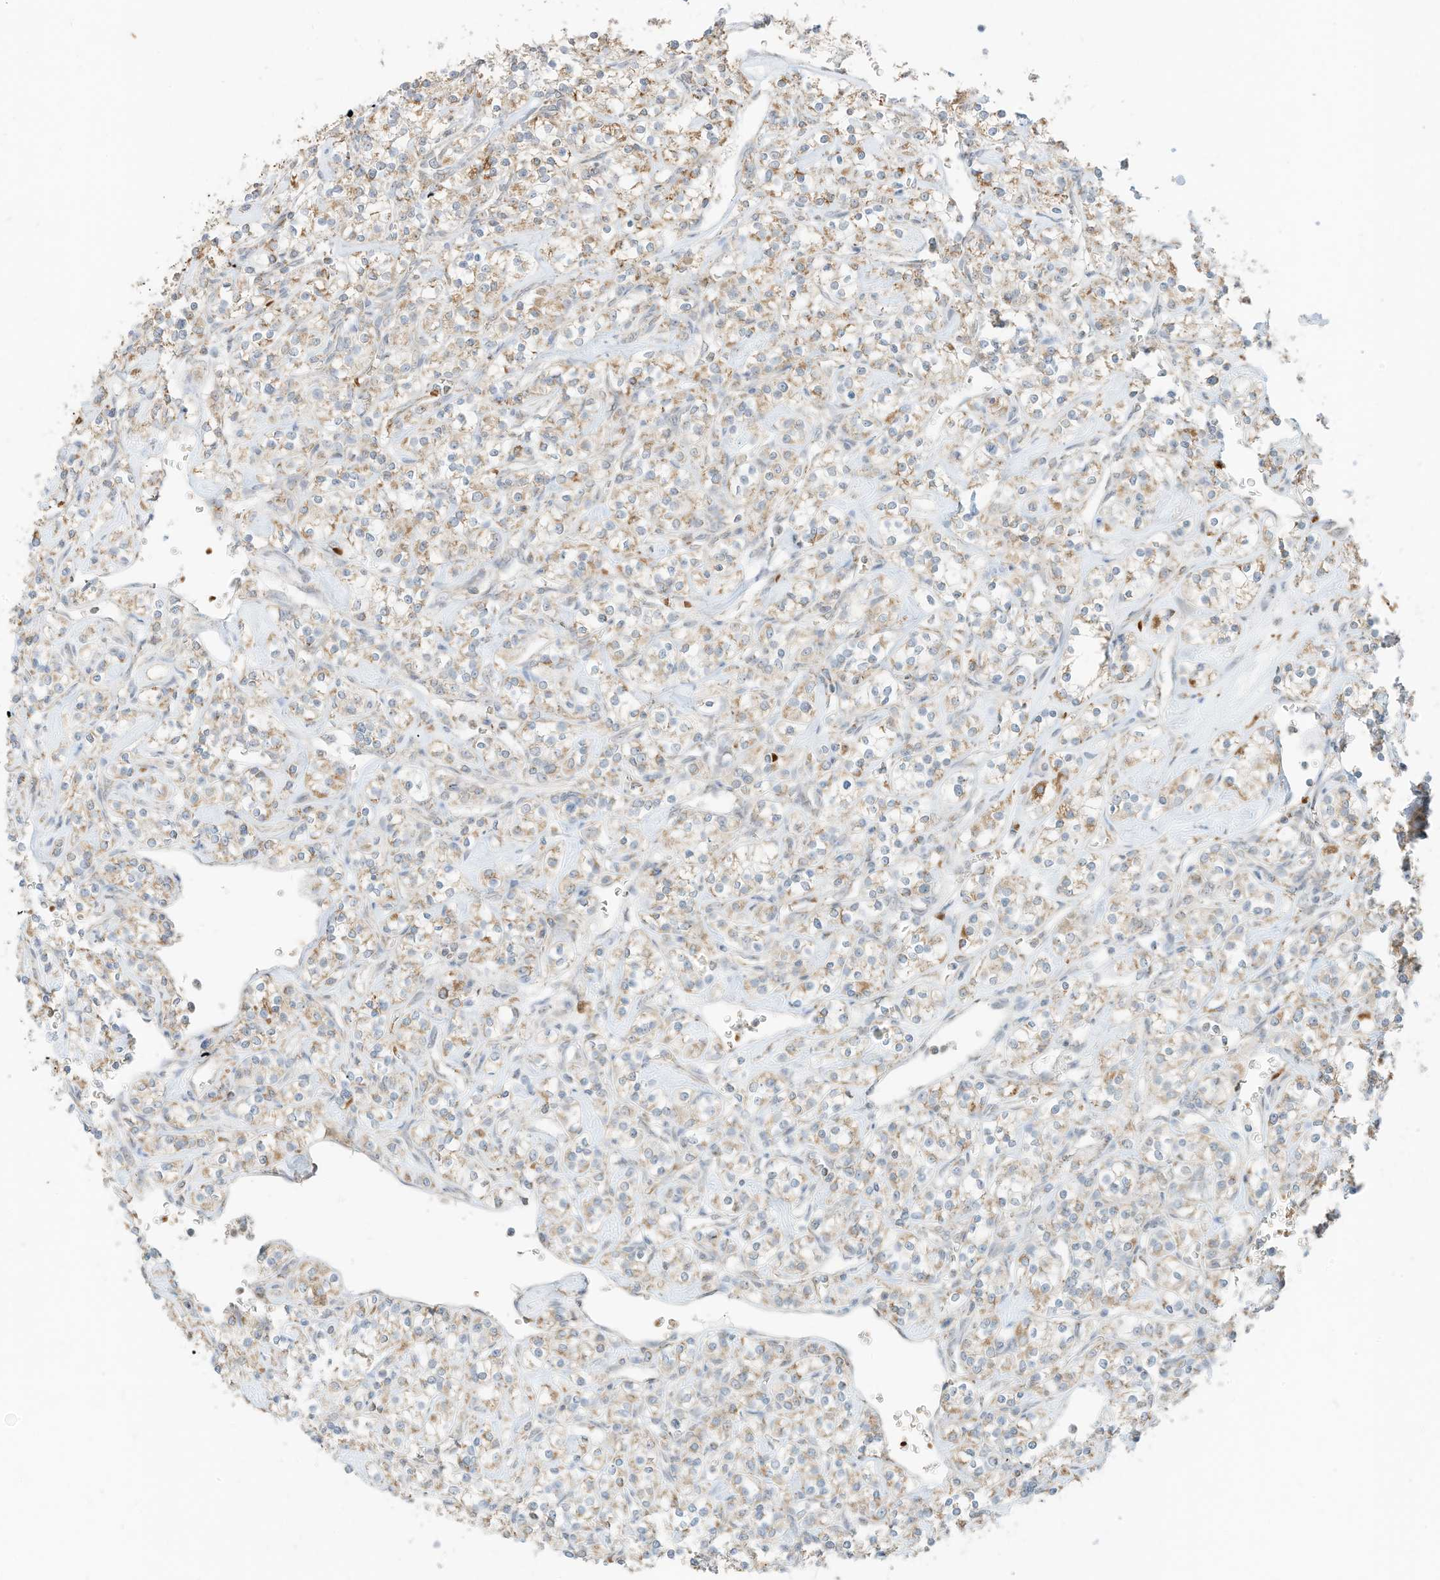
{"staining": {"intensity": "weak", "quantity": ">75%", "location": "cytoplasmic/membranous"}, "tissue": "renal cancer", "cell_type": "Tumor cells", "image_type": "cancer", "snomed": [{"axis": "morphology", "description": "Adenocarcinoma, NOS"}, {"axis": "topography", "description": "Kidney"}], "caption": "The immunohistochemical stain highlights weak cytoplasmic/membranous positivity in tumor cells of renal cancer tissue.", "gene": "MTUS2", "patient": {"sex": "male", "age": 77}}